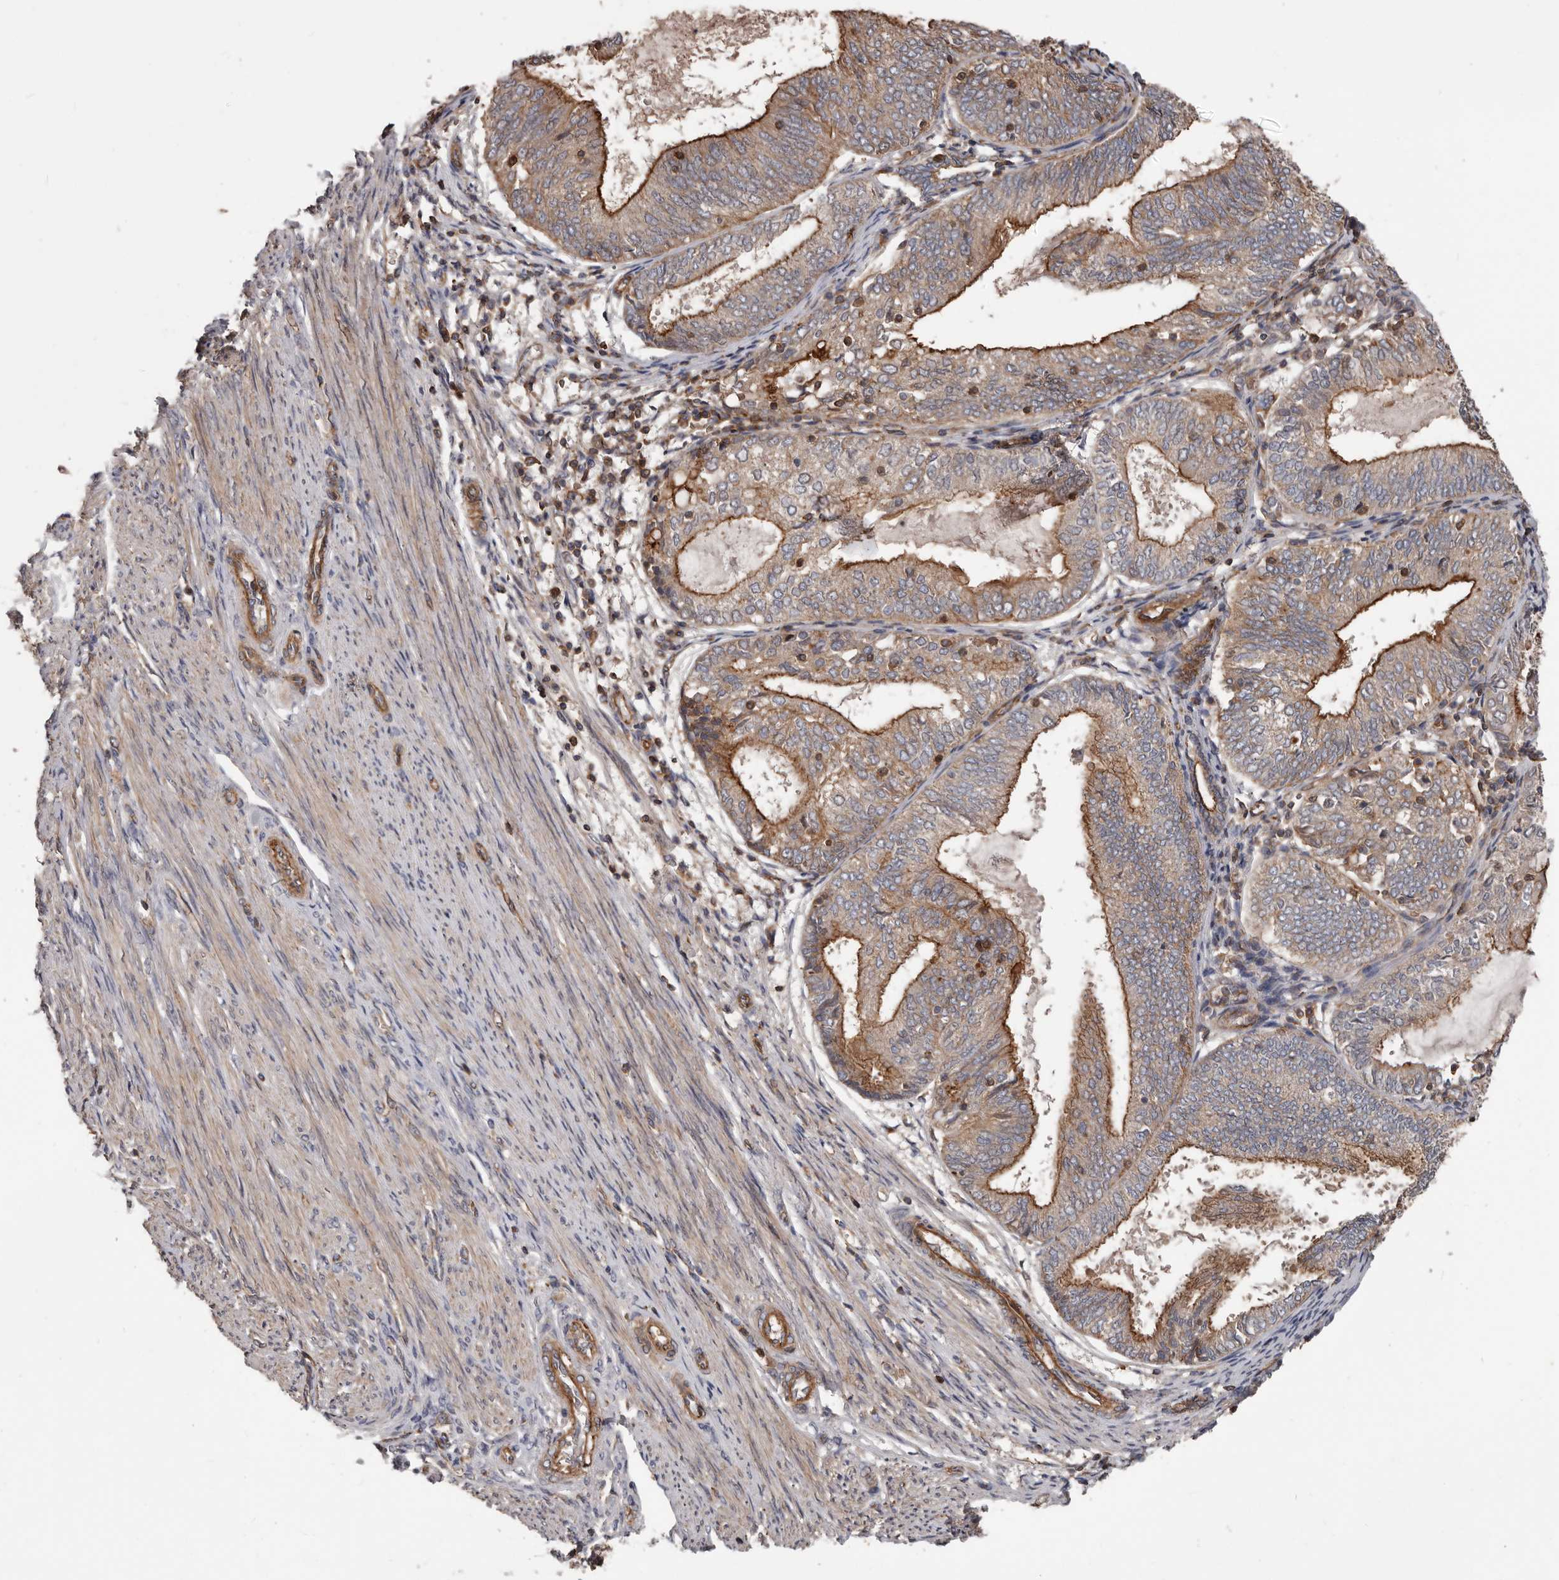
{"staining": {"intensity": "moderate", "quantity": ">75%", "location": "cytoplasmic/membranous"}, "tissue": "endometrial cancer", "cell_type": "Tumor cells", "image_type": "cancer", "snomed": [{"axis": "morphology", "description": "Adenocarcinoma, NOS"}, {"axis": "topography", "description": "Endometrium"}], "caption": "Adenocarcinoma (endometrial) tissue reveals moderate cytoplasmic/membranous positivity in about >75% of tumor cells, visualized by immunohistochemistry. The protein of interest is shown in brown color, while the nuclei are stained blue.", "gene": "PNRC2", "patient": {"sex": "female", "age": 81}}